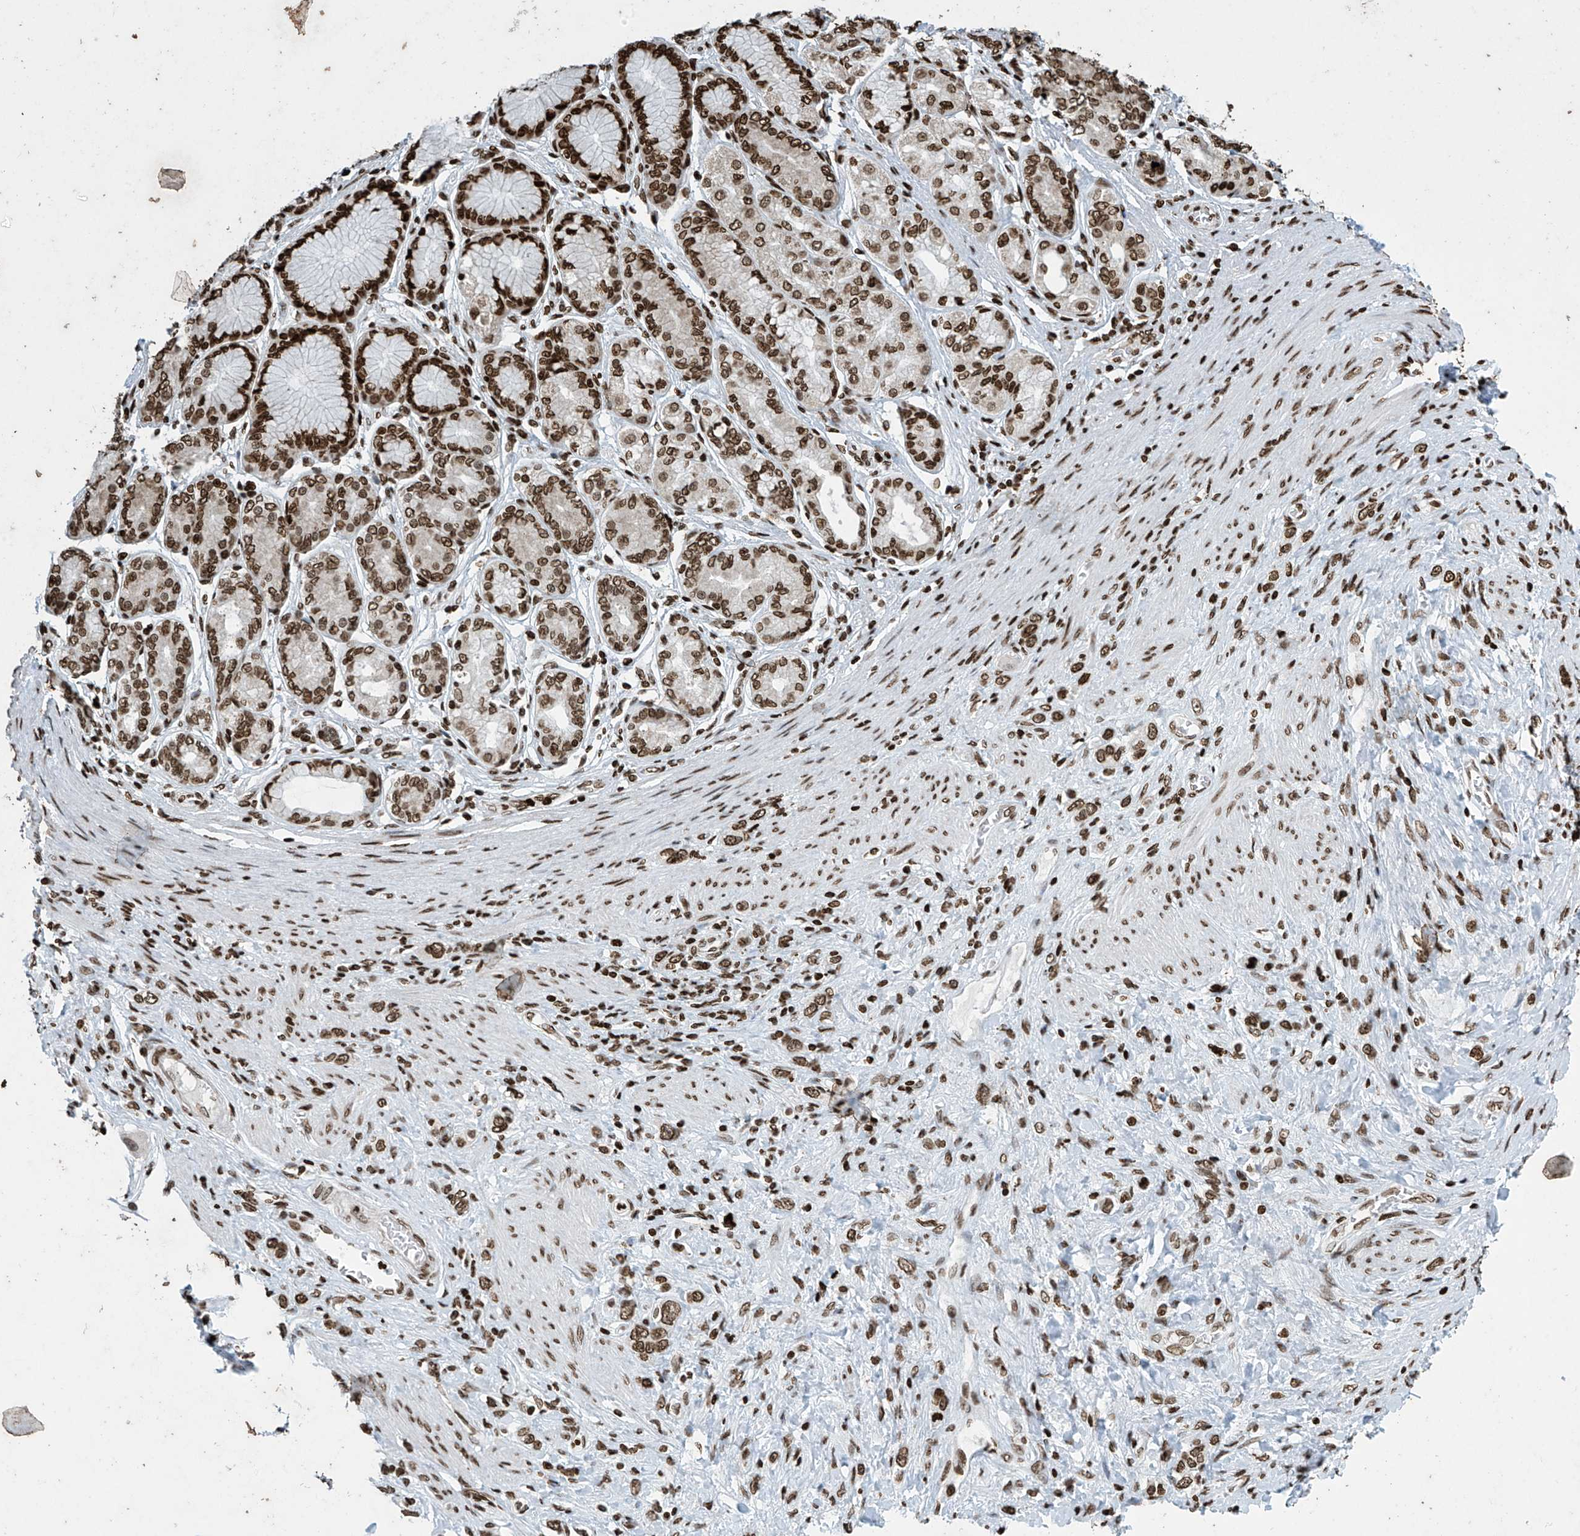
{"staining": {"intensity": "moderate", "quantity": ">75%", "location": "nuclear"}, "tissue": "stomach cancer", "cell_type": "Tumor cells", "image_type": "cancer", "snomed": [{"axis": "morphology", "description": "Normal tissue, NOS"}, {"axis": "morphology", "description": "Adenocarcinoma, NOS"}, {"axis": "topography", "description": "Stomach, upper"}, {"axis": "topography", "description": "Stomach"}], "caption": "Protein staining shows moderate nuclear staining in approximately >75% of tumor cells in adenocarcinoma (stomach).", "gene": "H4C16", "patient": {"sex": "female", "age": 65}}